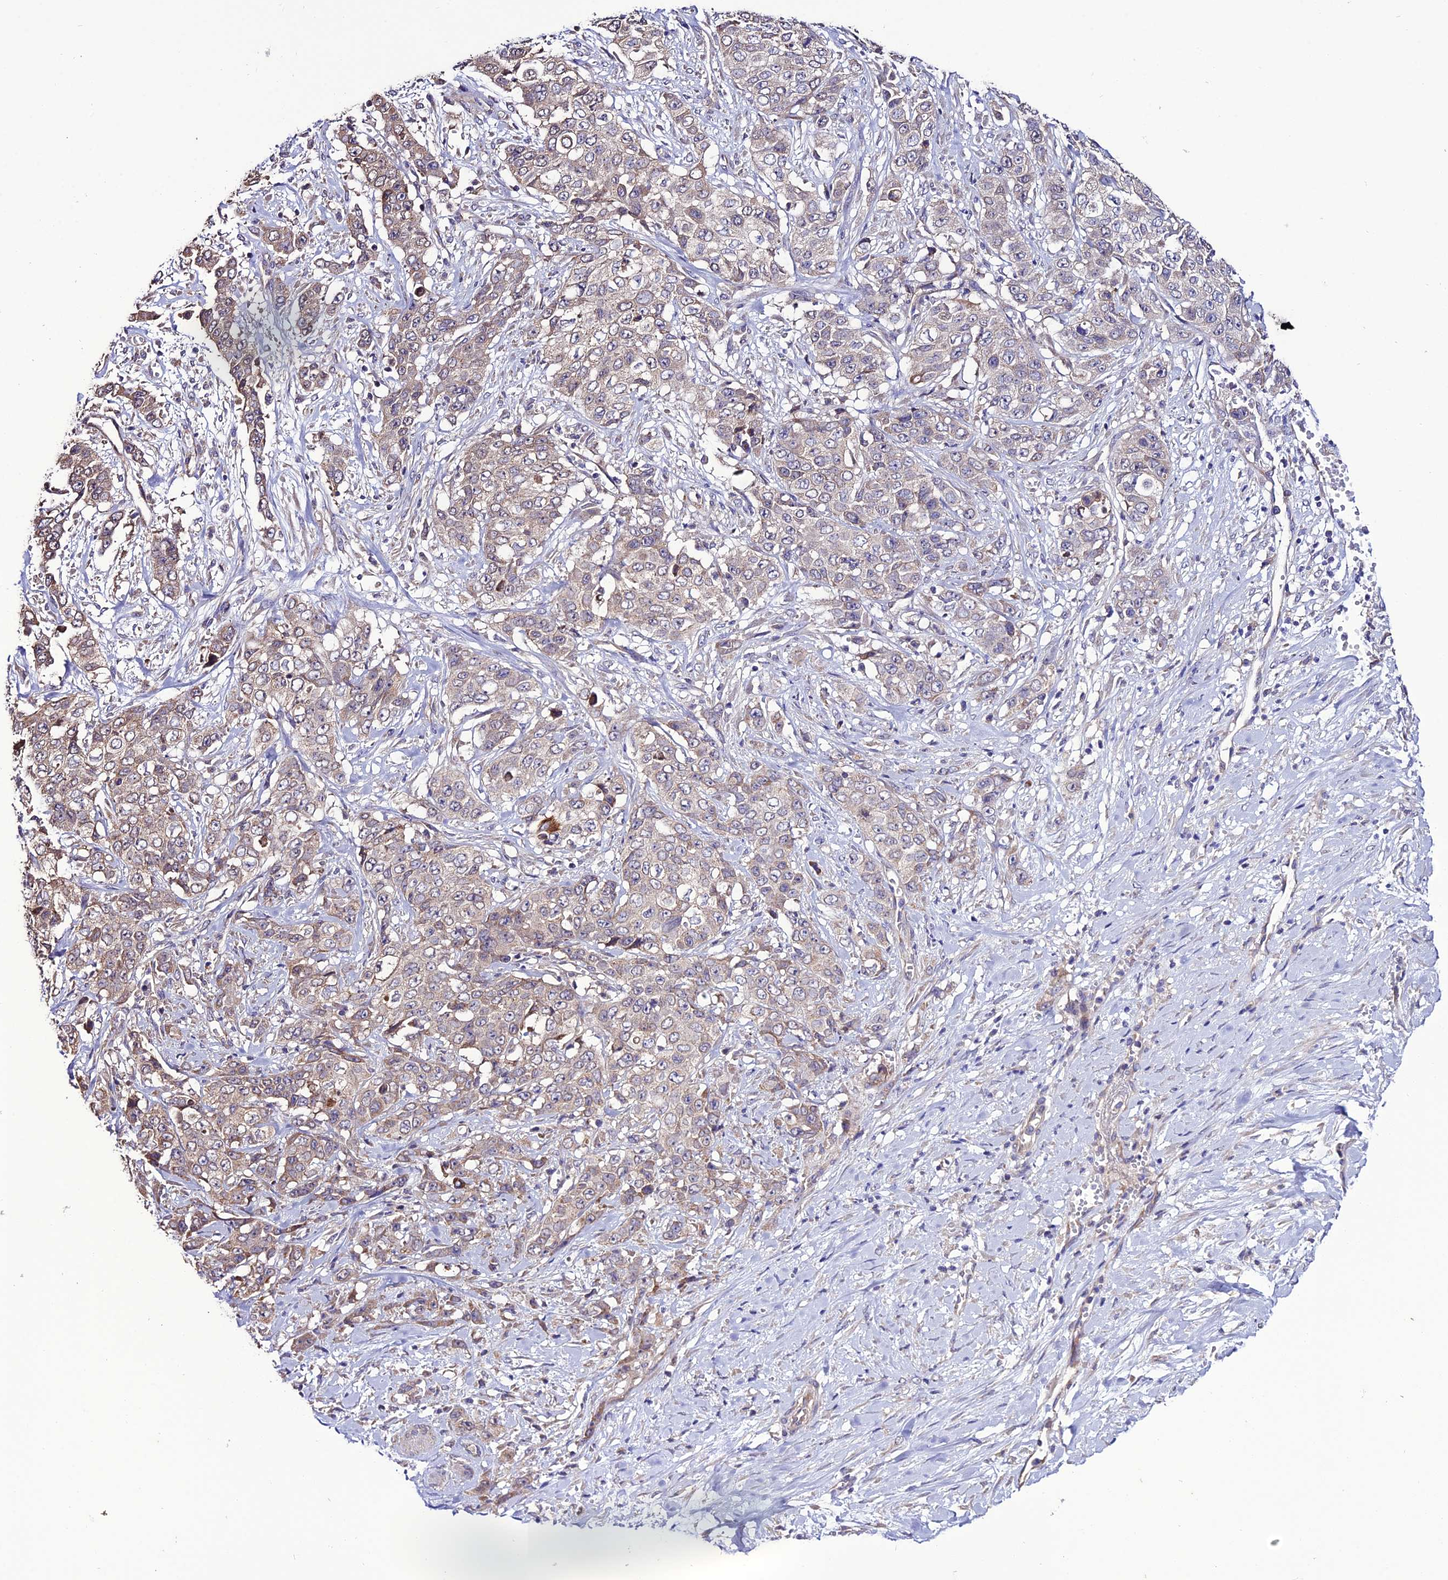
{"staining": {"intensity": "moderate", "quantity": "<25%", "location": "cytoplasmic/membranous"}, "tissue": "stomach cancer", "cell_type": "Tumor cells", "image_type": "cancer", "snomed": [{"axis": "morphology", "description": "Adenocarcinoma, NOS"}, {"axis": "topography", "description": "Stomach, upper"}], "caption": "A brown stain shows moderate cytoplasmic/membranous staining of a protein in stomach cancer (adenocarcinoma) tumor cells. The protein is shown in brown color, while the nuclei are stained blue.", "gene": "HOGA1", "patient": {"sex": "male", "age": 62}}